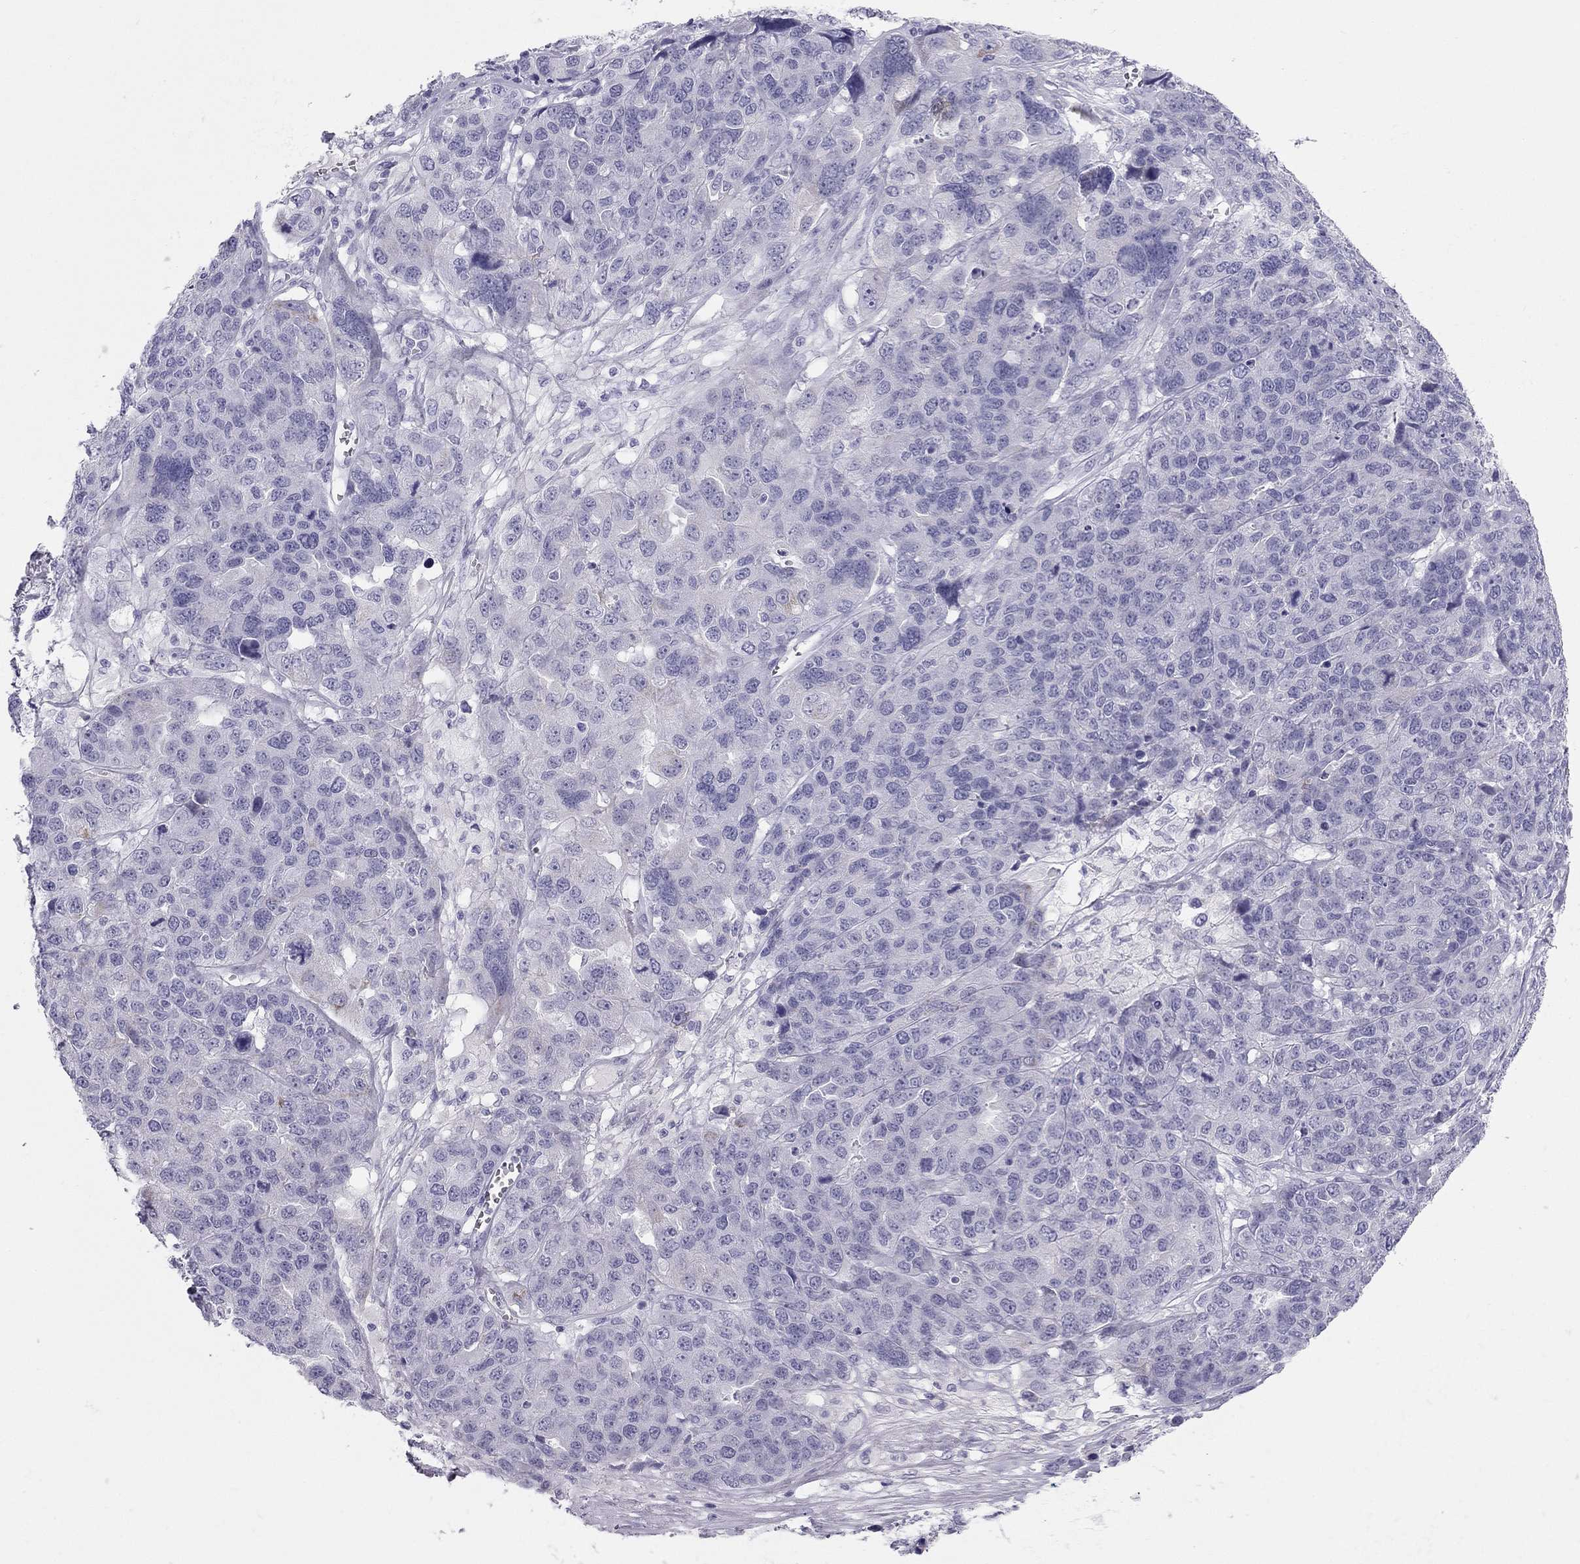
{"staining": {"intensity": "negative", "quantity": "none", "location": "none"}, "tissue": "ovarian cancer", "cell_type": "Tumor cells", "image_type": "cancer", "snomed": [{"axis": "morphology", "description": "Cystadenocarcinoma, serous, NOS"}, {"axis": "topography", "description": "Ovary"}], "caption": "Immunohistochemical staining of ovarian serous cystadenocarcinoma exhibits no significant staining in tumor cells. (DAB (3,3'-diaminobenzidine) immunohistochemistry visualized using brightfield microscopy, high magnification).", "gene": "TRPM3", "patient": {"sex": "female", "age": 87}}